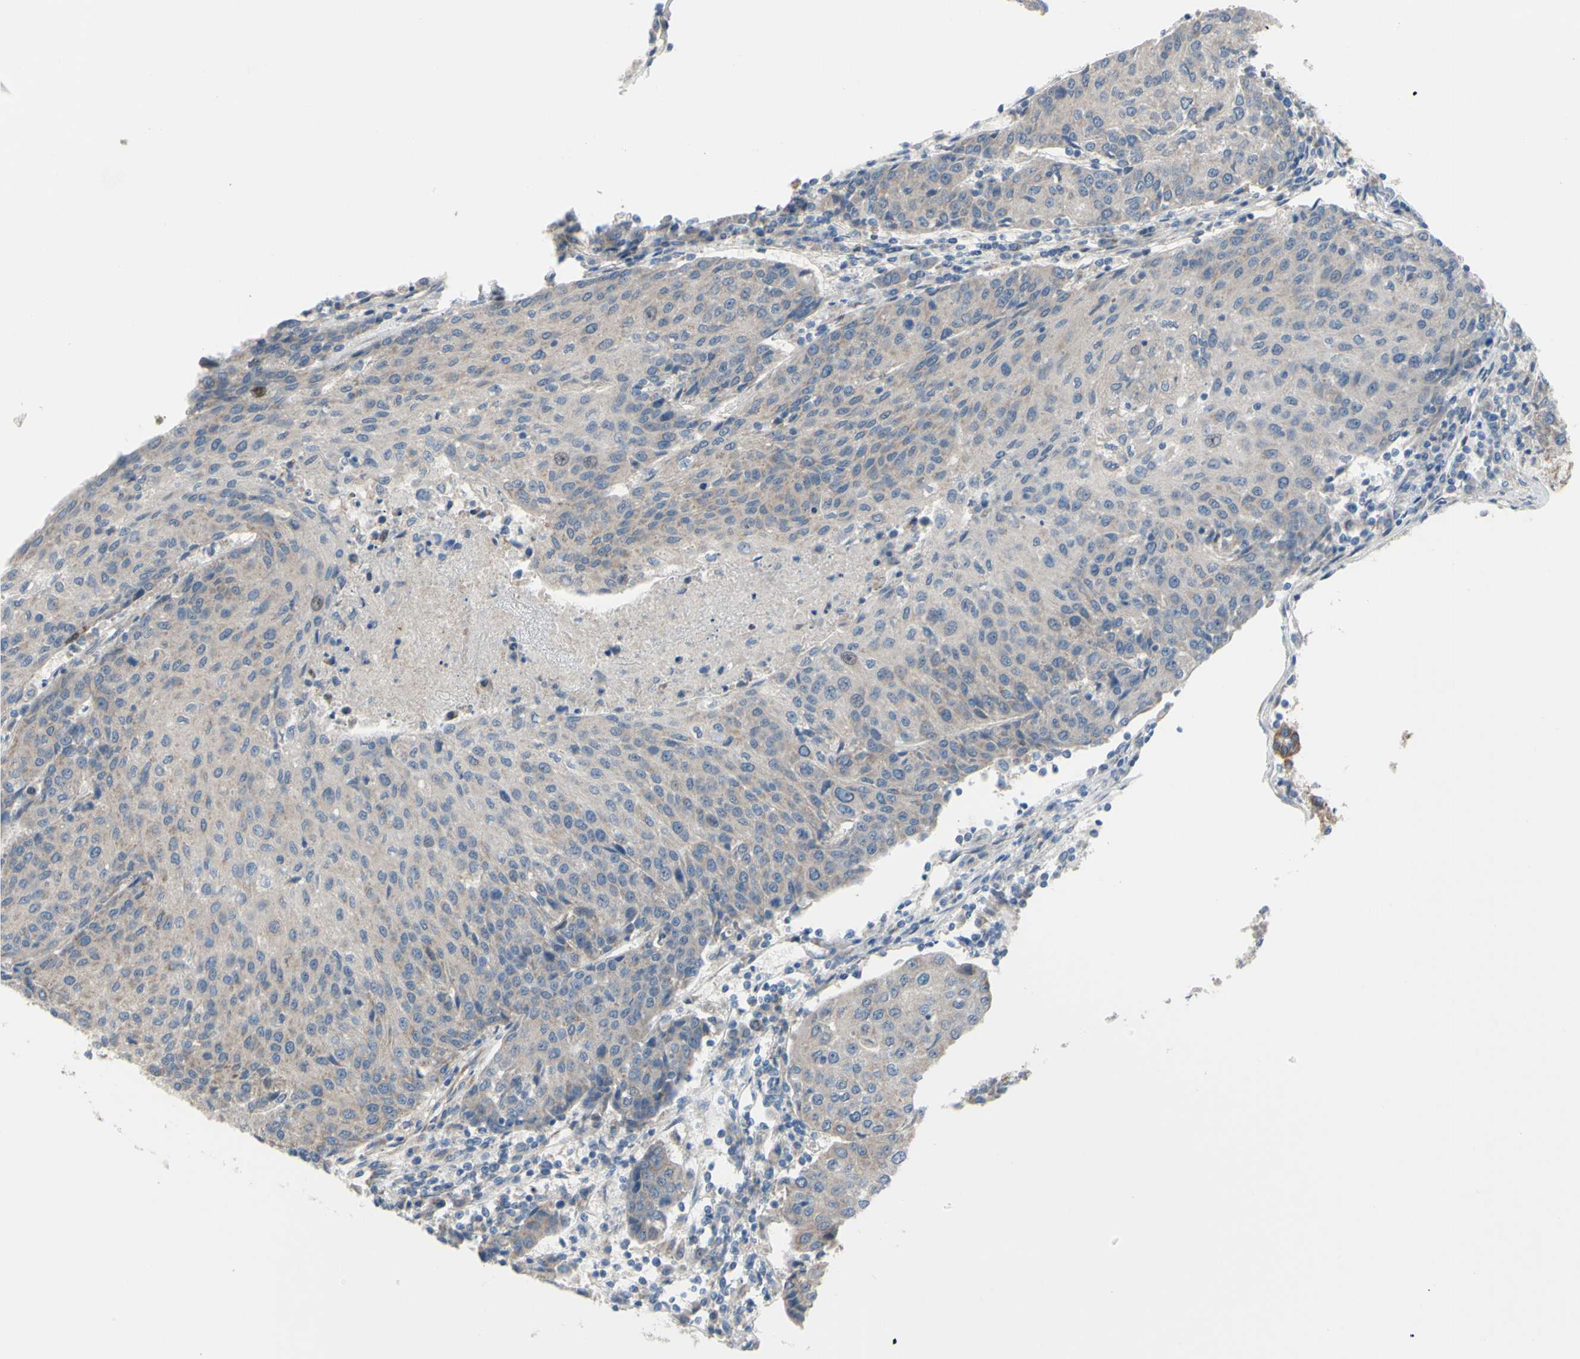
{"staining": {"intensity": "weak", "quantity": "25%-75%", "location": "cytoplasmic/membranous"}, "tissue": "urothelial cancer", "cell_type": "Tumor cells", "image_type": "cancer", "snomed": [{"axis": "morphology", "description": "Urothelial carcinoma, High grade"}, {"axis": "topography", "description": "Urinary bladder"}], "caption": "Tumor cells show low levels of weak cytoplasmic/membranous positivity in about 25%-75% of cells in human high-grade urothelial carcinoma.", "gene": "GRAMD2B", "patient": {"sex": "female", "age": 85}}